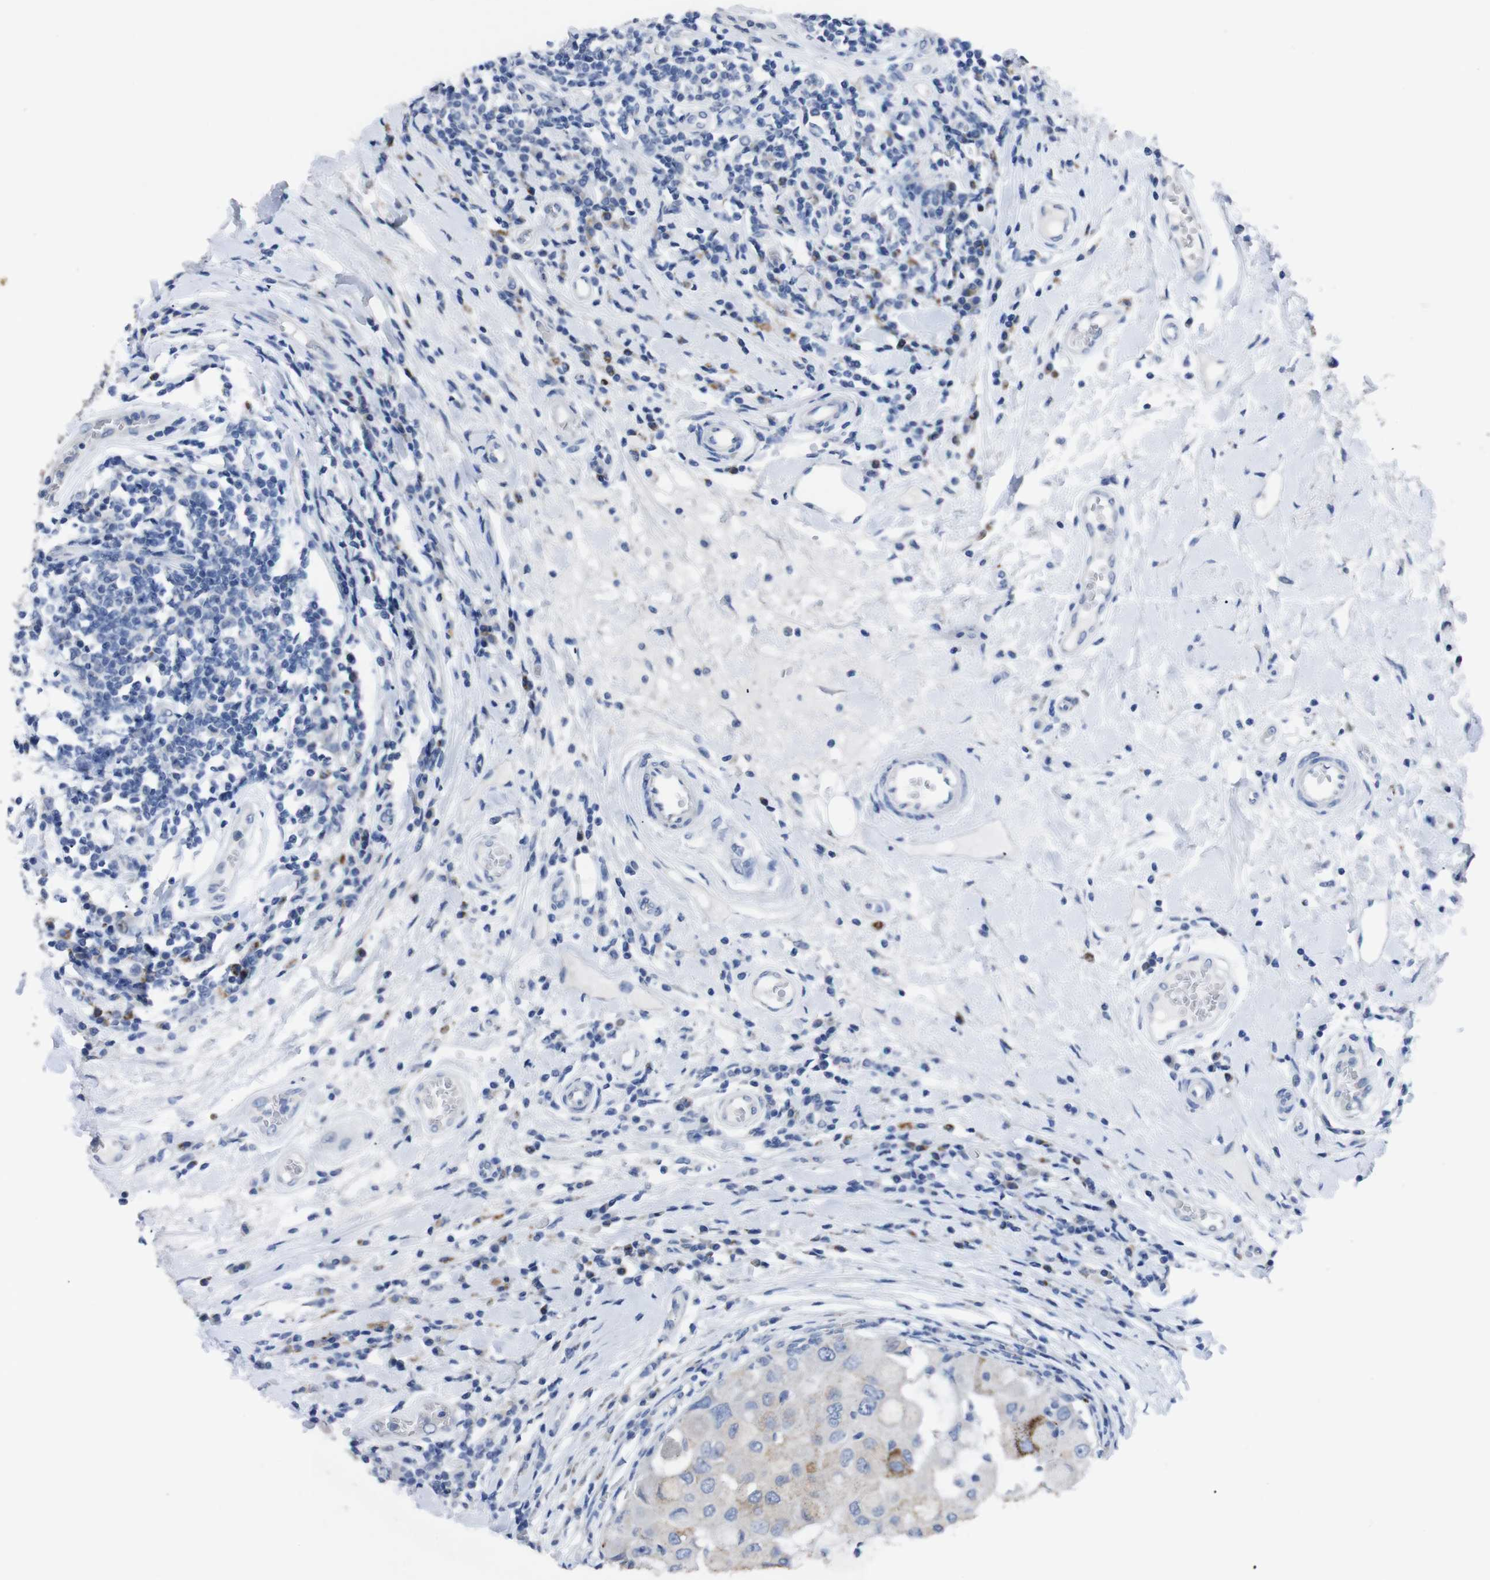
{"staining": {"intensity": "moderate", "quantity": "<25%", "location": "cytoplasmic/membranous"}, "tissue": "breast cancer", "cell_type": "Tumor cells", "image_type": "cancer", "snomed": [{"axis": "morphology", "description": "Duct carcinoma"}, {"axis": "topography", "description": "Breast"}], "caption": "Breast cancer was stained to show a protein in brown. There is low levels of moderate cytoplasmic/membranous positivity in about <25% of tumor cells. Nuclei are stained in blue.", "gene": "GJB2", "patient": {"sex": "female", "age": 27}}